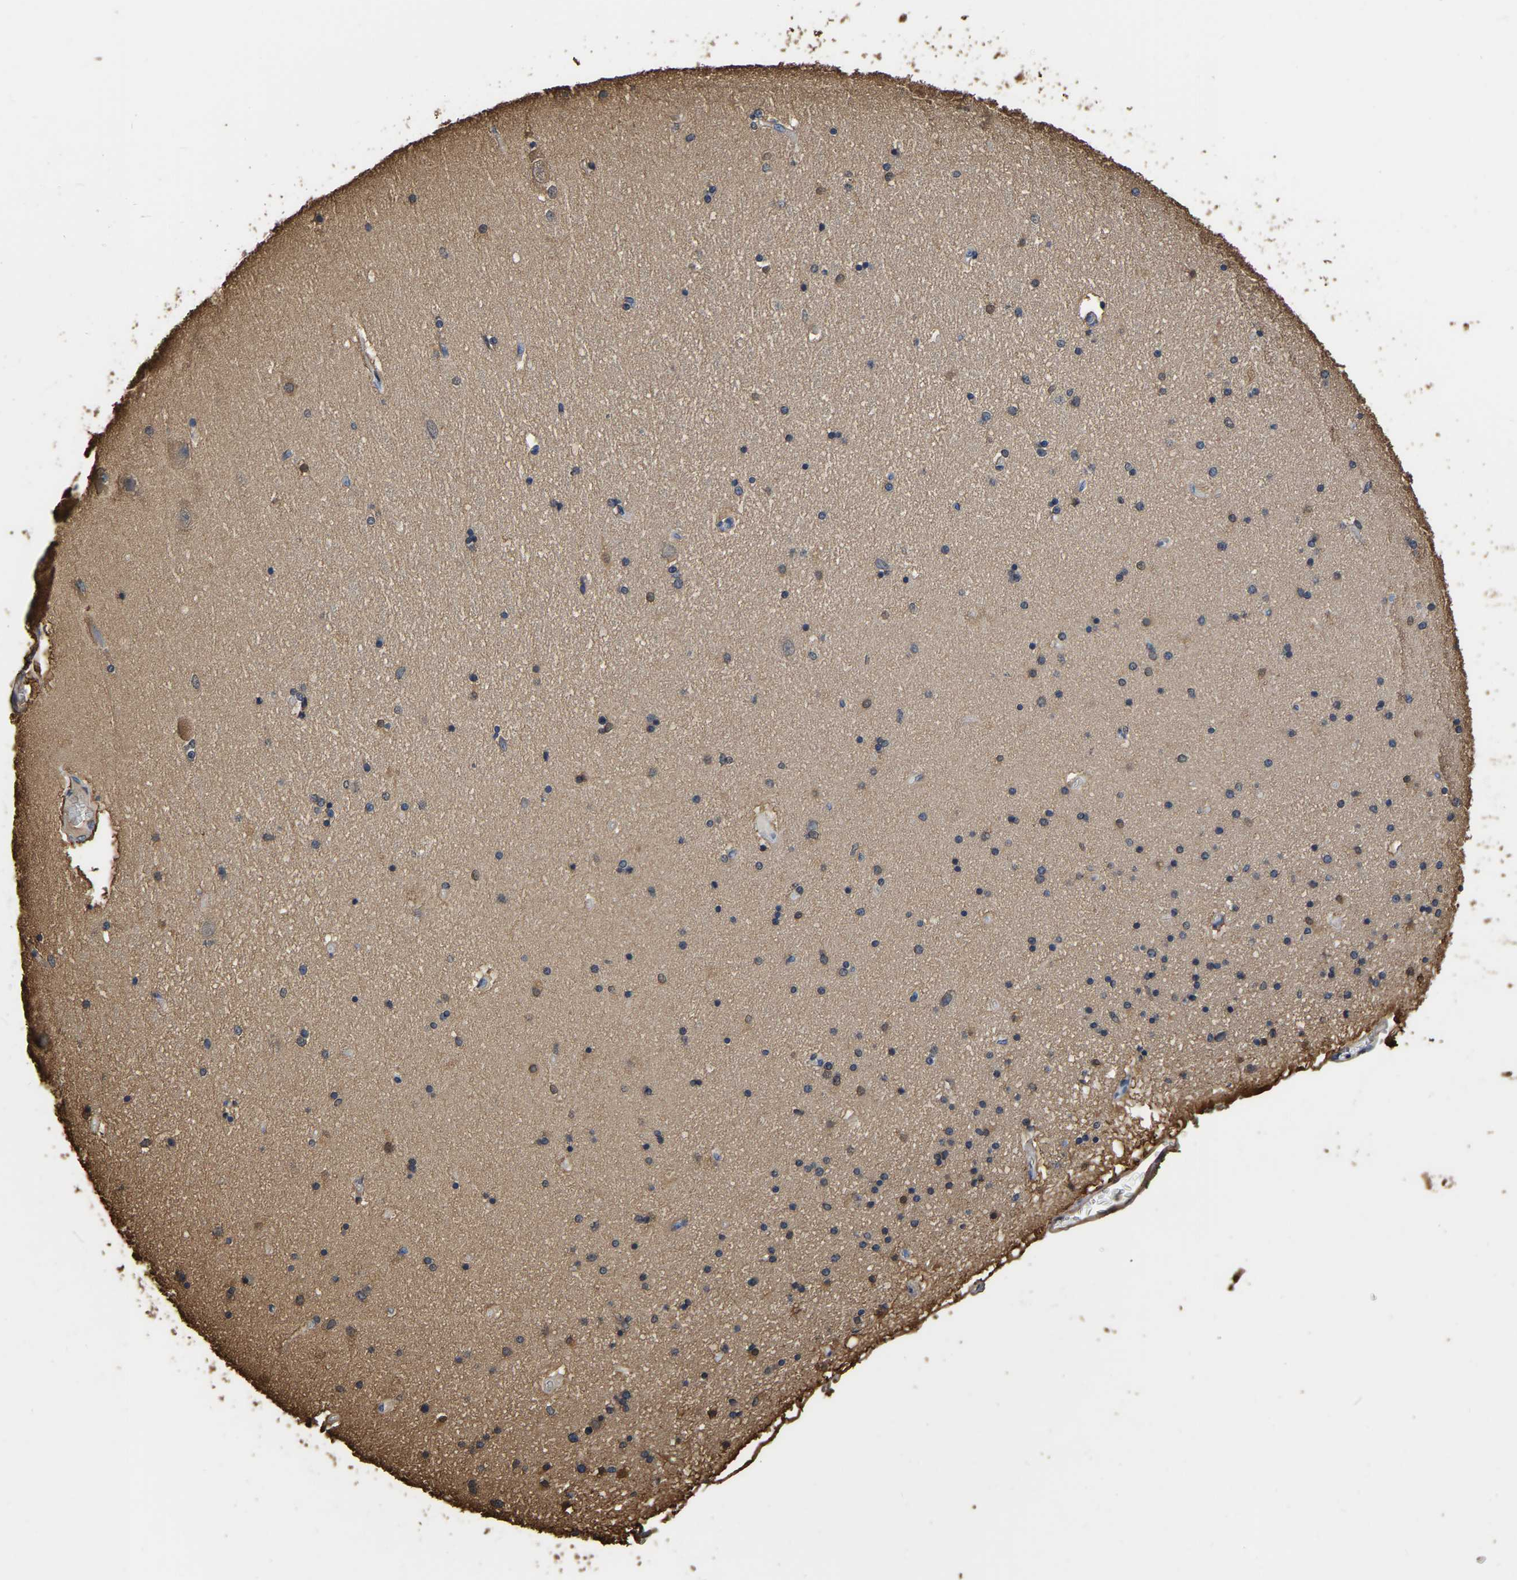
{"staining": {"intensity": "weak", "quantity": ">75%", "location": "cytoplasmic/membranous"}, "tissue": "hippocampus", "cell_type": "Glial cells", "image_type": "normal", "snomed": [{"axis": "morphology", "description": "Normal tissue, NOS"}, {"axis": "topography", "description": "Hippocampus"}], "caption": "The image shows immunohistochemical staining of benign hippocampus. There is weak cytoplasmic/membranous staining is present in about >75% of glial cells. (IHC, brightfield microscopy, high magnification).", "gene": "LDHB", "patient": {"sex": "female", "age": 54}}